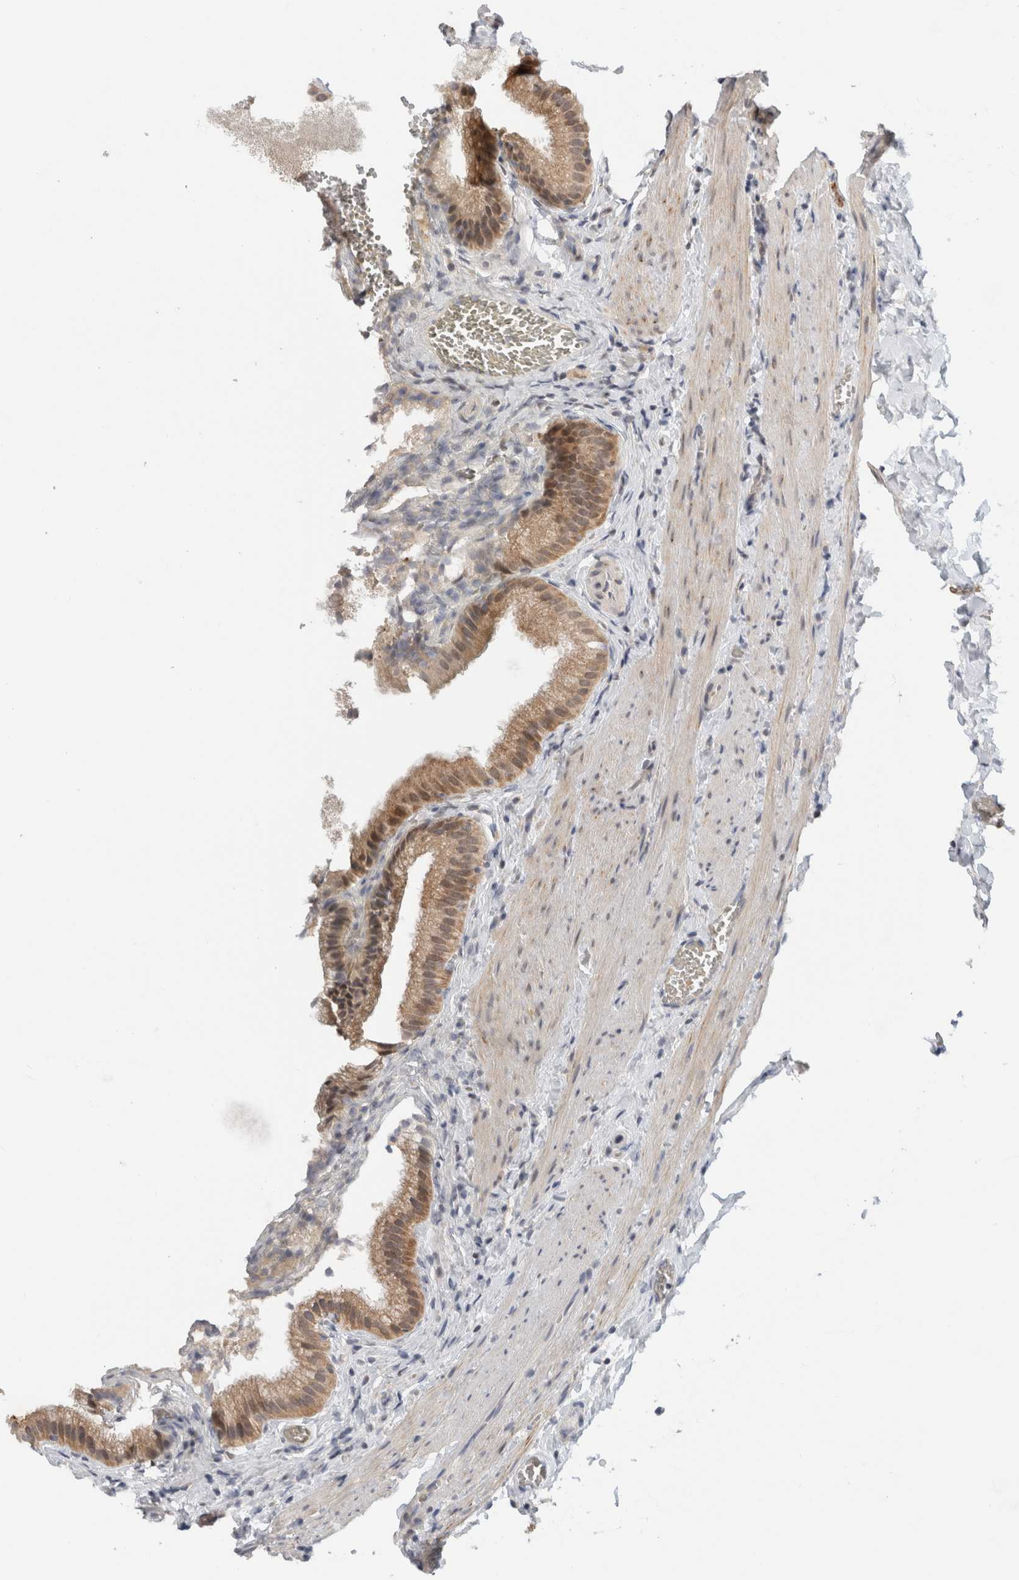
{"staining": {"intensity": "strong", "quantity": ">75%", "location": "cytoplasmic/membranous"}, "tissue": "gallbladder", "cell_type": "Glandular cells", "image_type": "normal", "snomed": [{"axis": "morphology", "description": "Normal tissue, NOS"}, {"axis": "topography", "description": "Gallbladder"}], "caption": "Human gallbladder stained with a brown dye exhibits strong cytoplasmic/membranous positive positivity in about >75% of glandular cells.", "gene": "CMC2", "patient": {"sex": "male", "age": 38}}